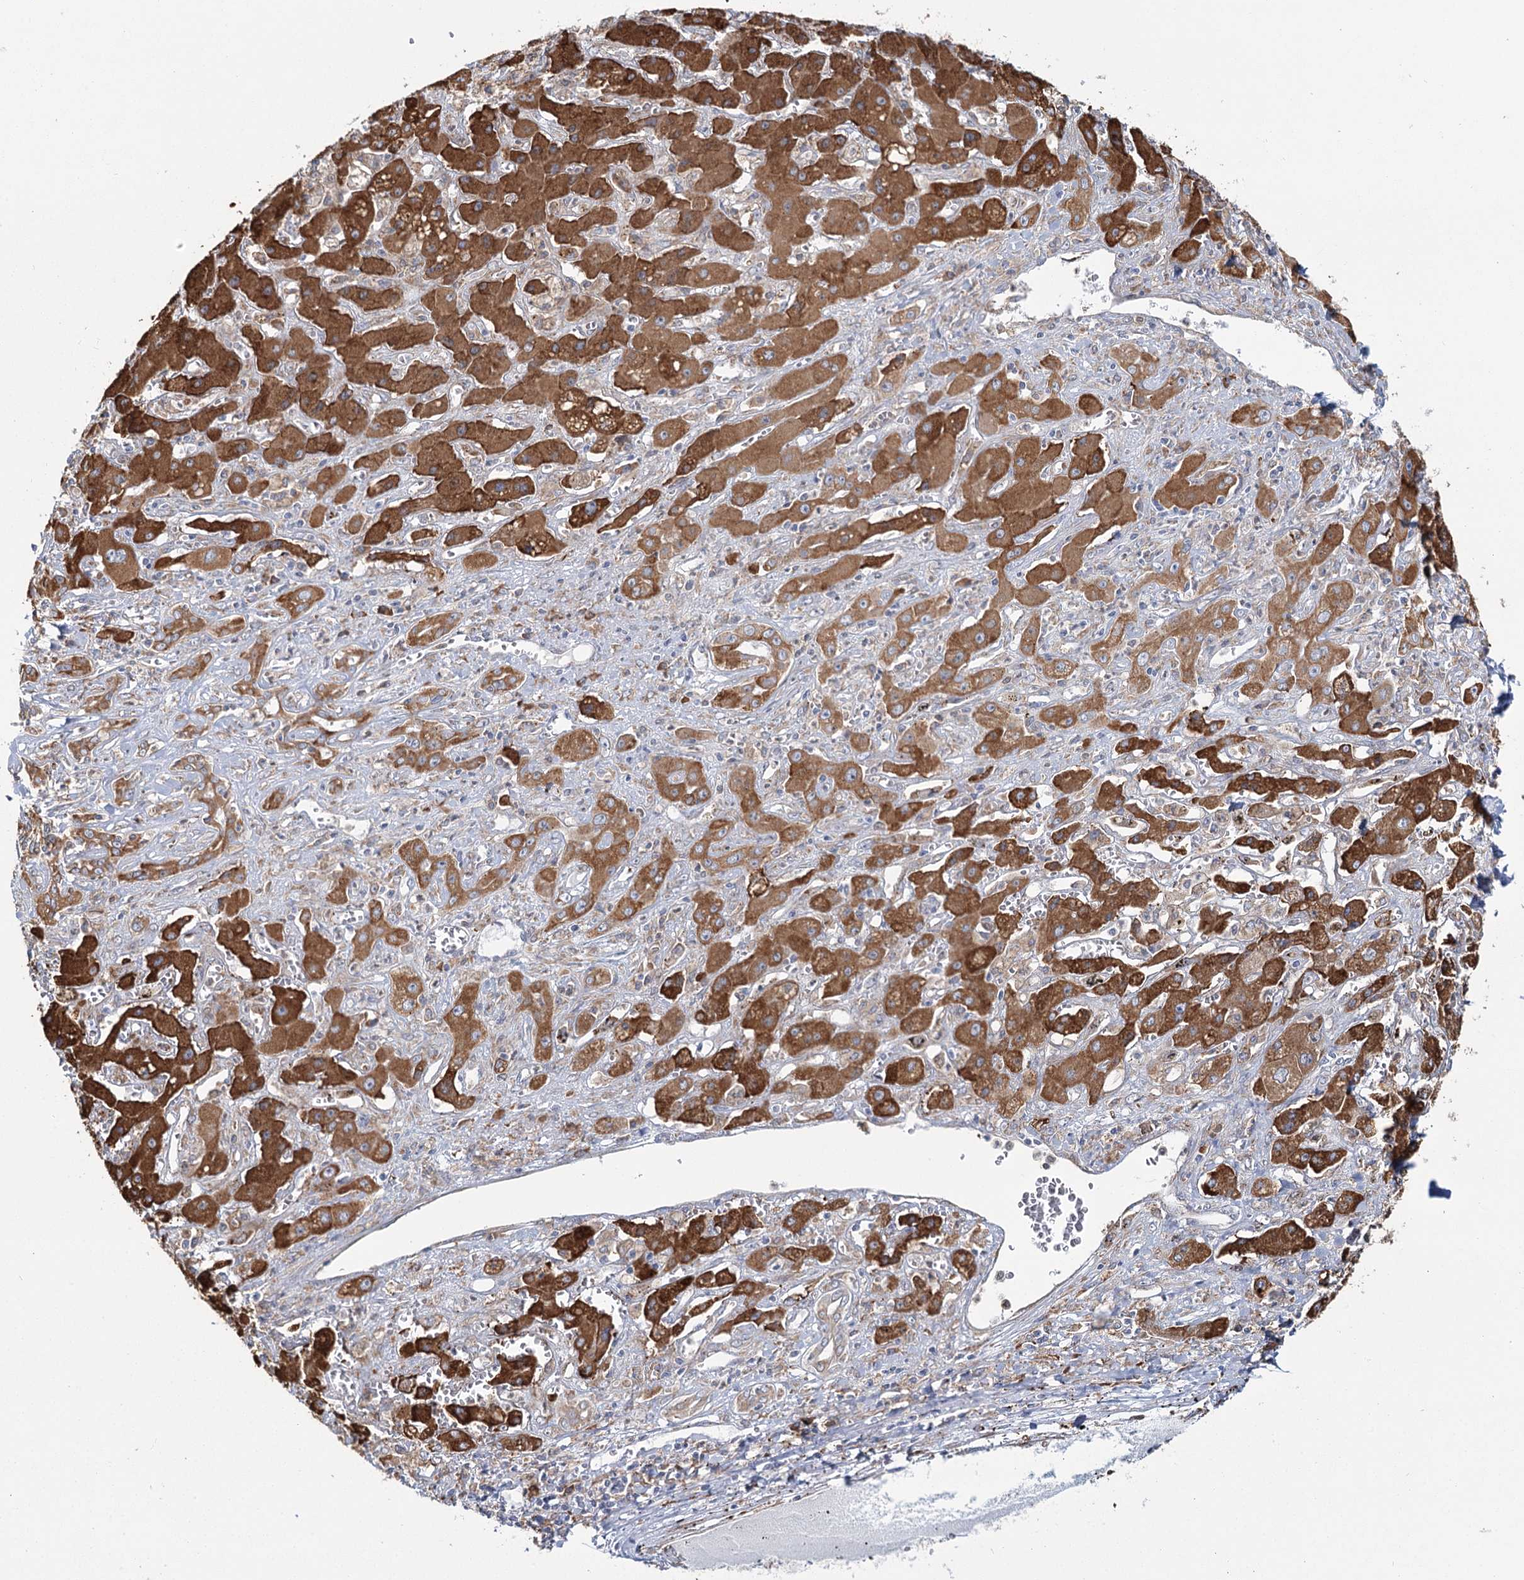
{"staining": {"intensity": "strong", "quantity": ">75%", "location": "cytoplasmic/membranous"}, "tissue": "liver cancer", "cell_type": "Tumor cells", "image_type": "cancer", "snomed": [{"axis": "morphology", "description": "Cholangiocarcinoma"}, {"axis": "topography", "description": "Liver"}], "caption": "Strong cytoplasmic/membranous protein expression is appreciated in about >75% of tumor cells in liver cancer.", "gene": "ZCCHC9", "patient": {"sex": "male", "age": 67}}